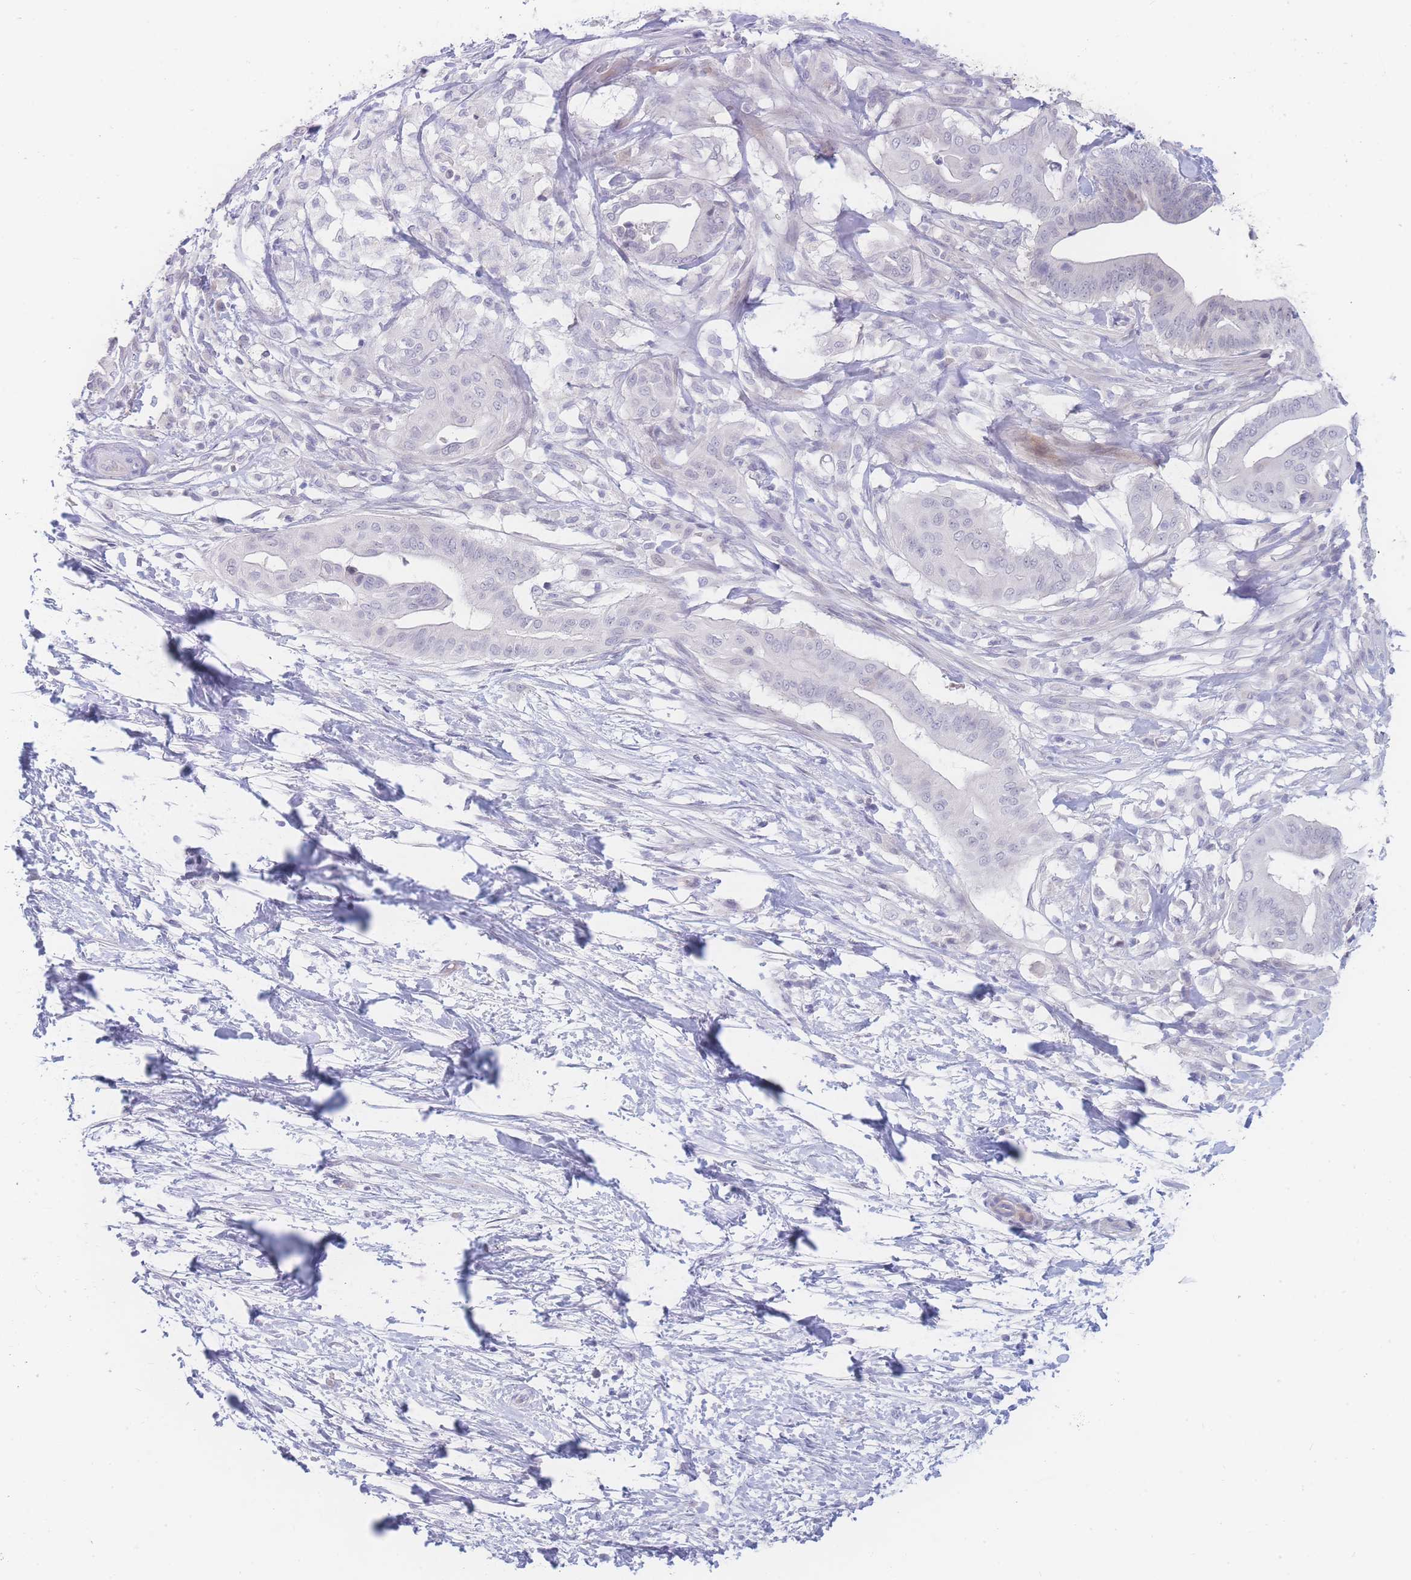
{"staining": {"intensity": "negative", "quantity": "none", "location": "none"}, "tissue": "pancreatic cancer", "cell_type": "Tumor cells", "image_type": "cancer", "snomed": [{"axis": "morphology", "description": "Adenocarcinoma, NOS"}, {"axis": "topography", "description": "Pancreas"}], "caption": "Pancreatic cancer (adenocarcinoma) was stained to show a protein in brown. There is no significant staining in tumor cells. Brightfield microscopy of immunohistochemistry (IHC) stained with DAB (3,3'-diaminobenzidine) (brown) and hematoxylin (blue), captured at high magnification.", "gene": "PRSS22", "patient": {"sex": "male", "age": 68}}